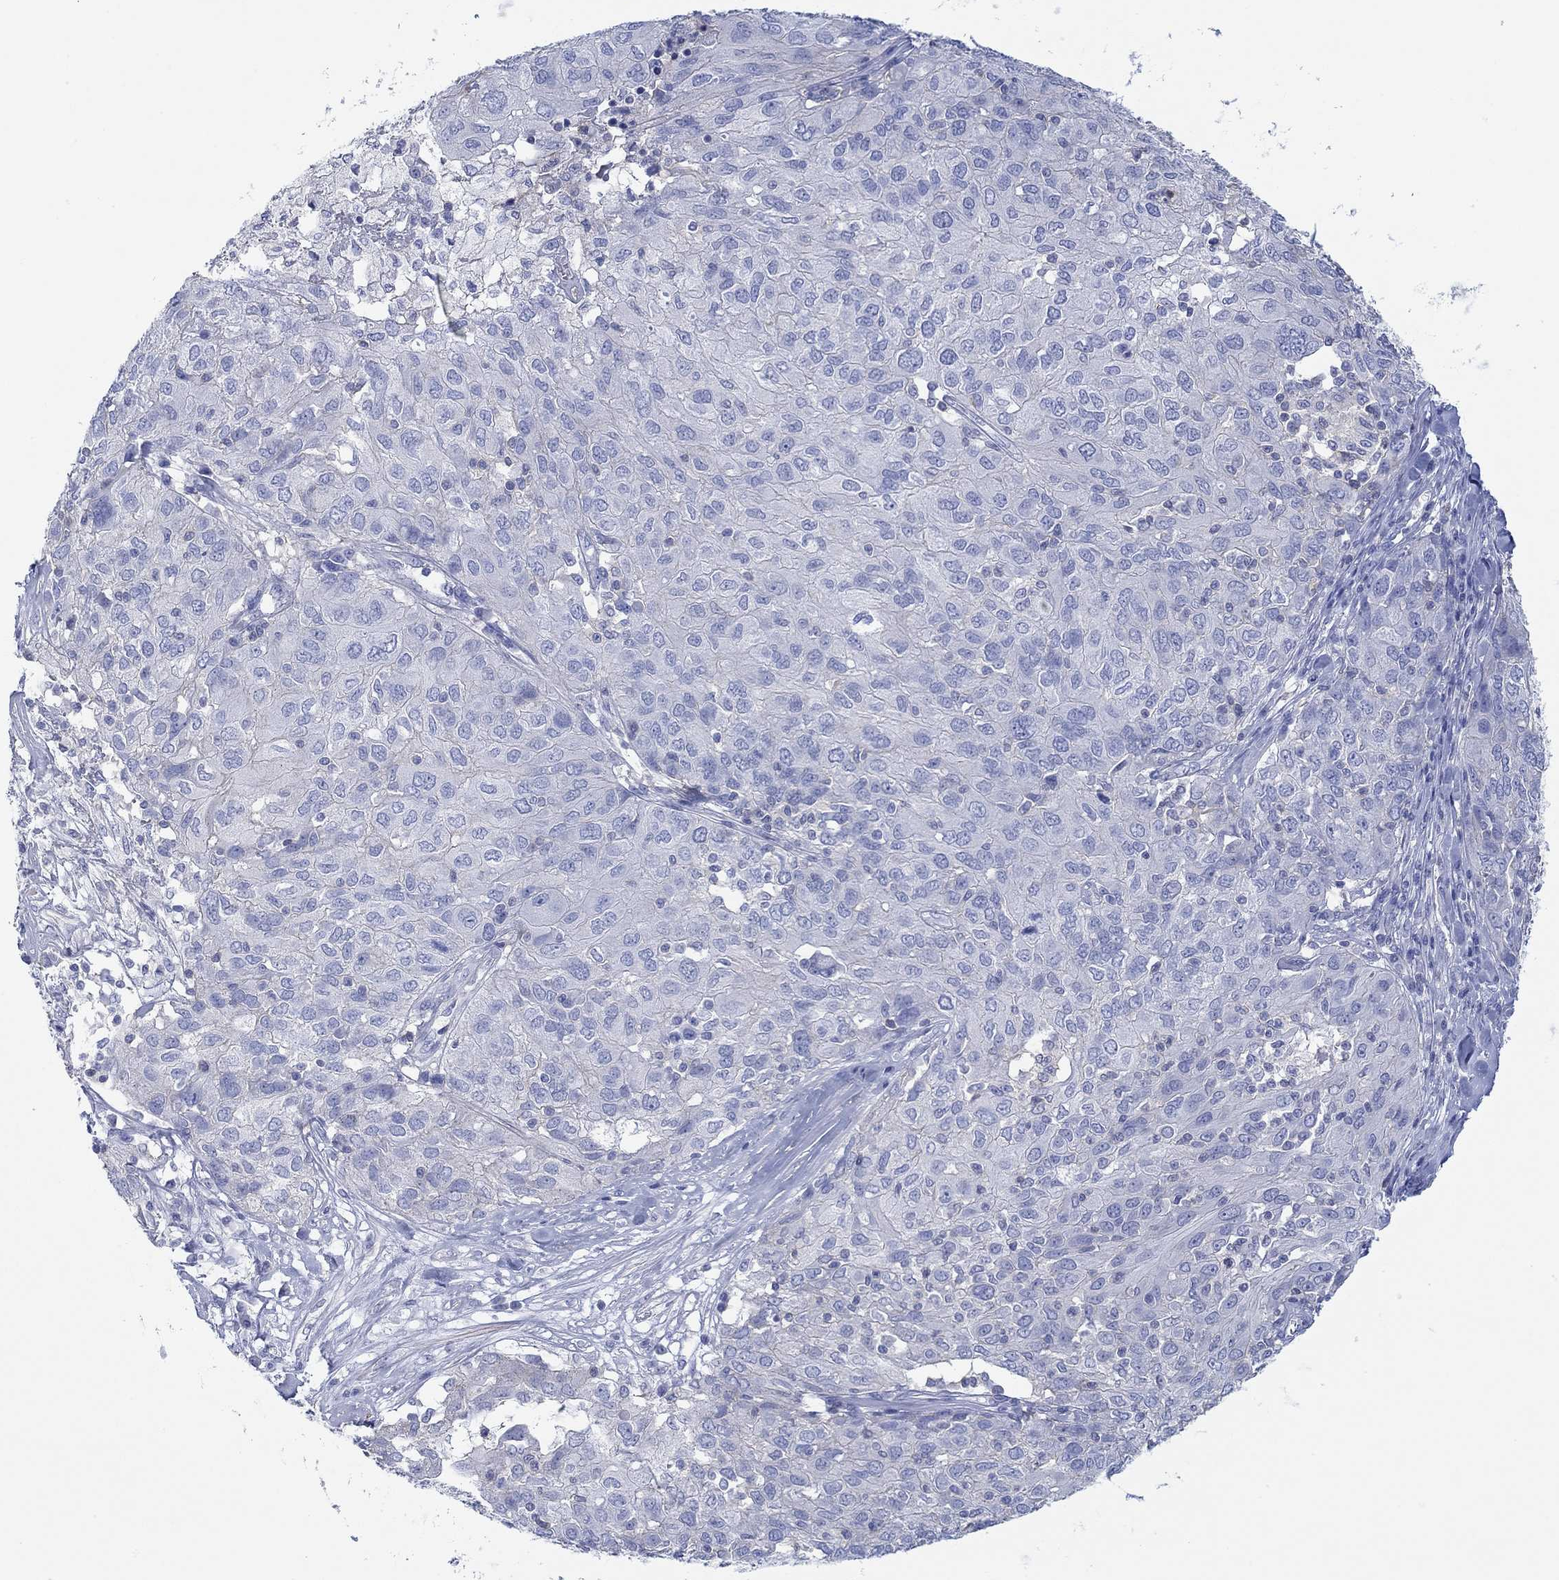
{"staining": {"intensity": "negative", "quantity": "none", "location": "none"}, "tissue": "ovarian cancer", "cell_type": "Tumor cells", "image_type": "cancer", "snomed": [{"axis": "morphology", "description": "Carcinoma, endometroid"}, {"axis": "topography", "description": "Ovary"}], "caption": "The immunohistochemistry image has no significant staining in tumor cells of ovarian cancer tissue.", "gene": "PPIL6", "patient": {"sex": "female", "age": 50}}